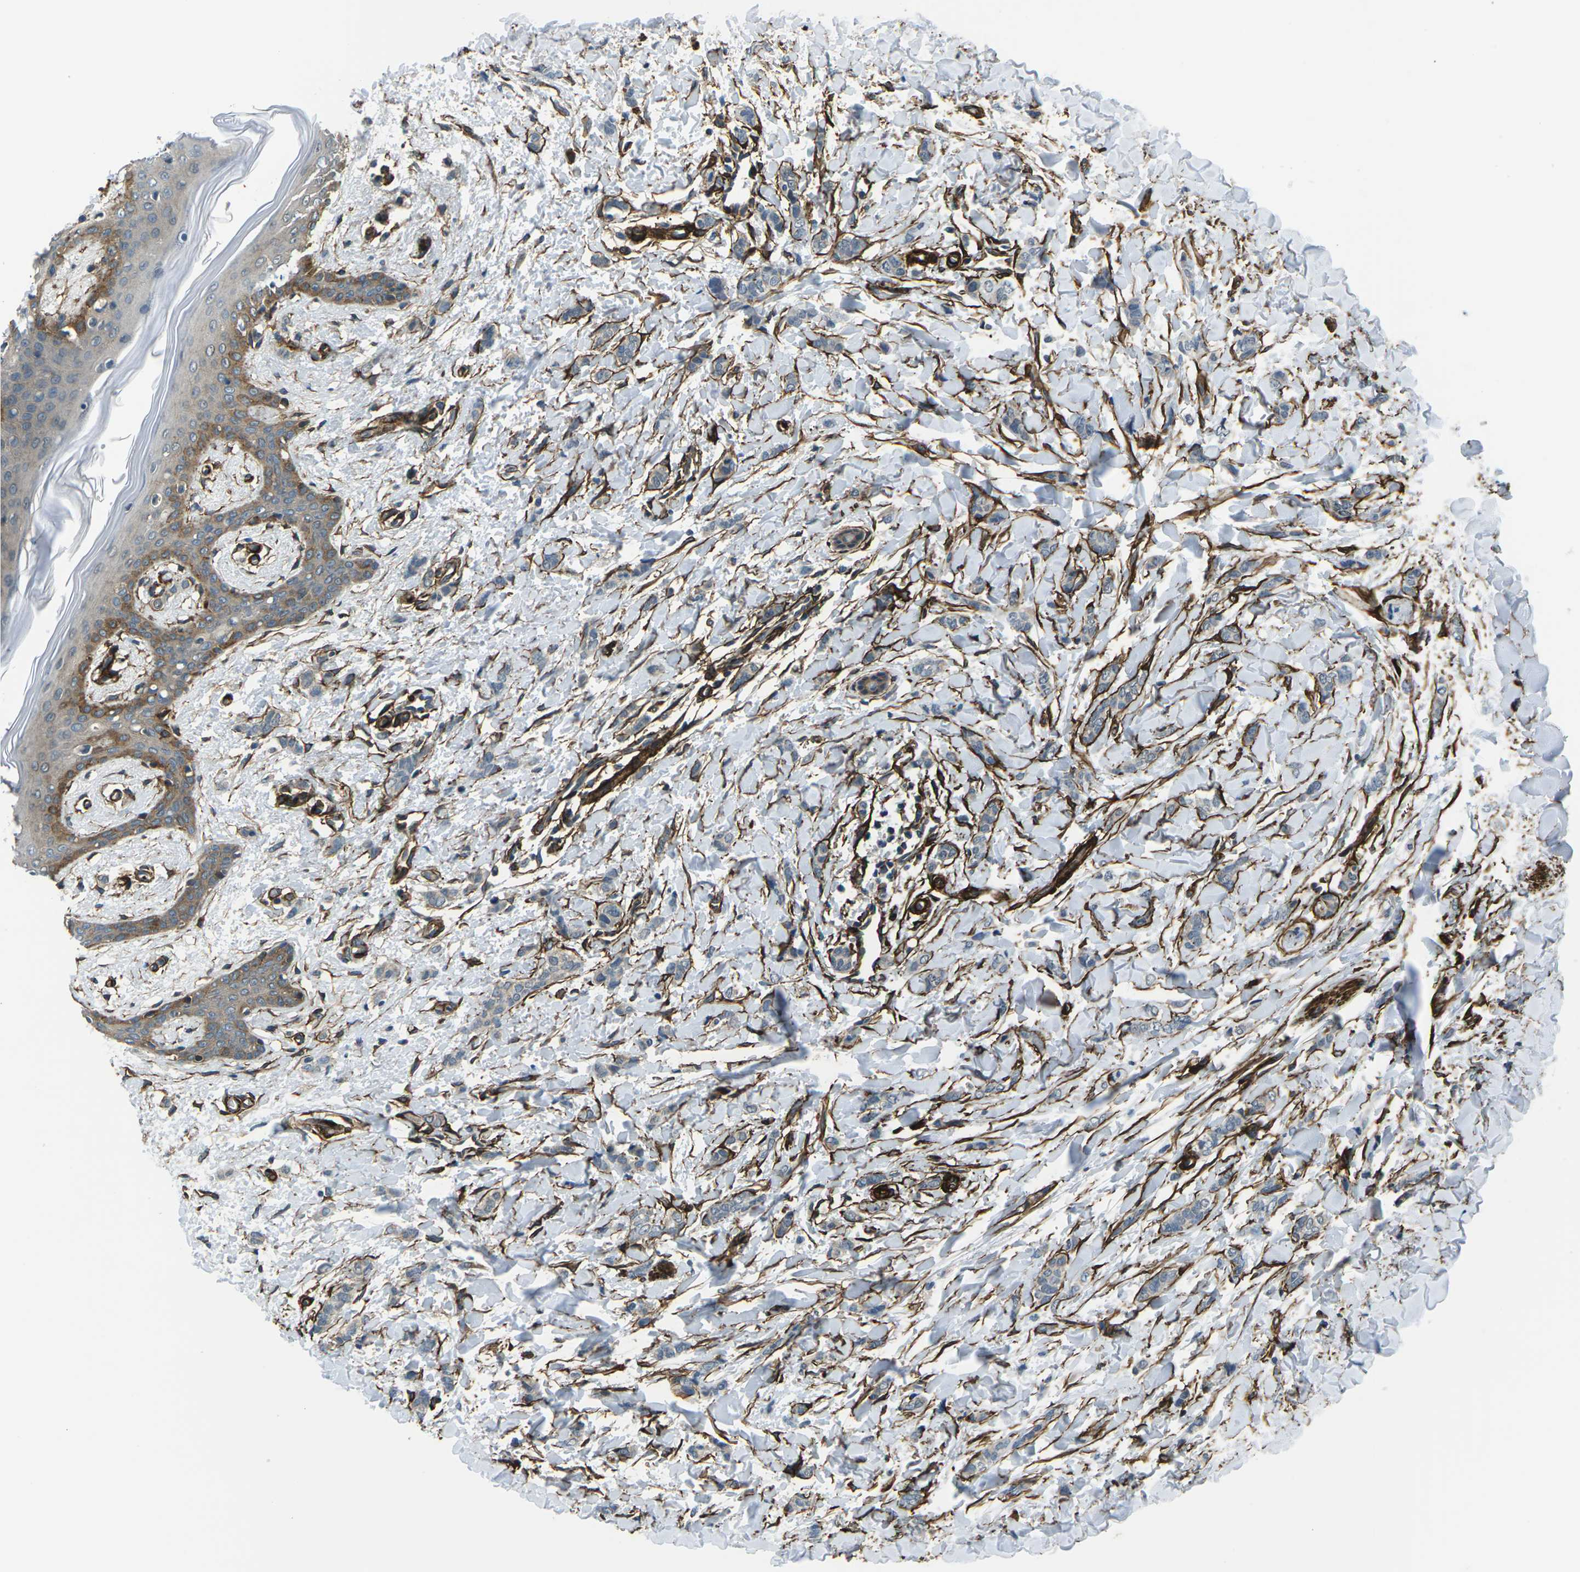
{"staining": {"intensity": "negative", "quantity": "none", "location": "none"}, "tissue": "breast cancer", "cell_type": "Tumor cells", "image_type": "cancer", "snomed": [{"axis": "morphology", "description": "Lobular carcinoma"}, {"axis": "topography", "description": "Skin"}, {"axis": "topography", "description": "Breast"}], "caption": "Photomicrograph shows no significant protein staining in tumor cells of lobular carcinoma (breast).", "gene": "GRAMD1C", "patient": {"sex": "female", "age": 46}}